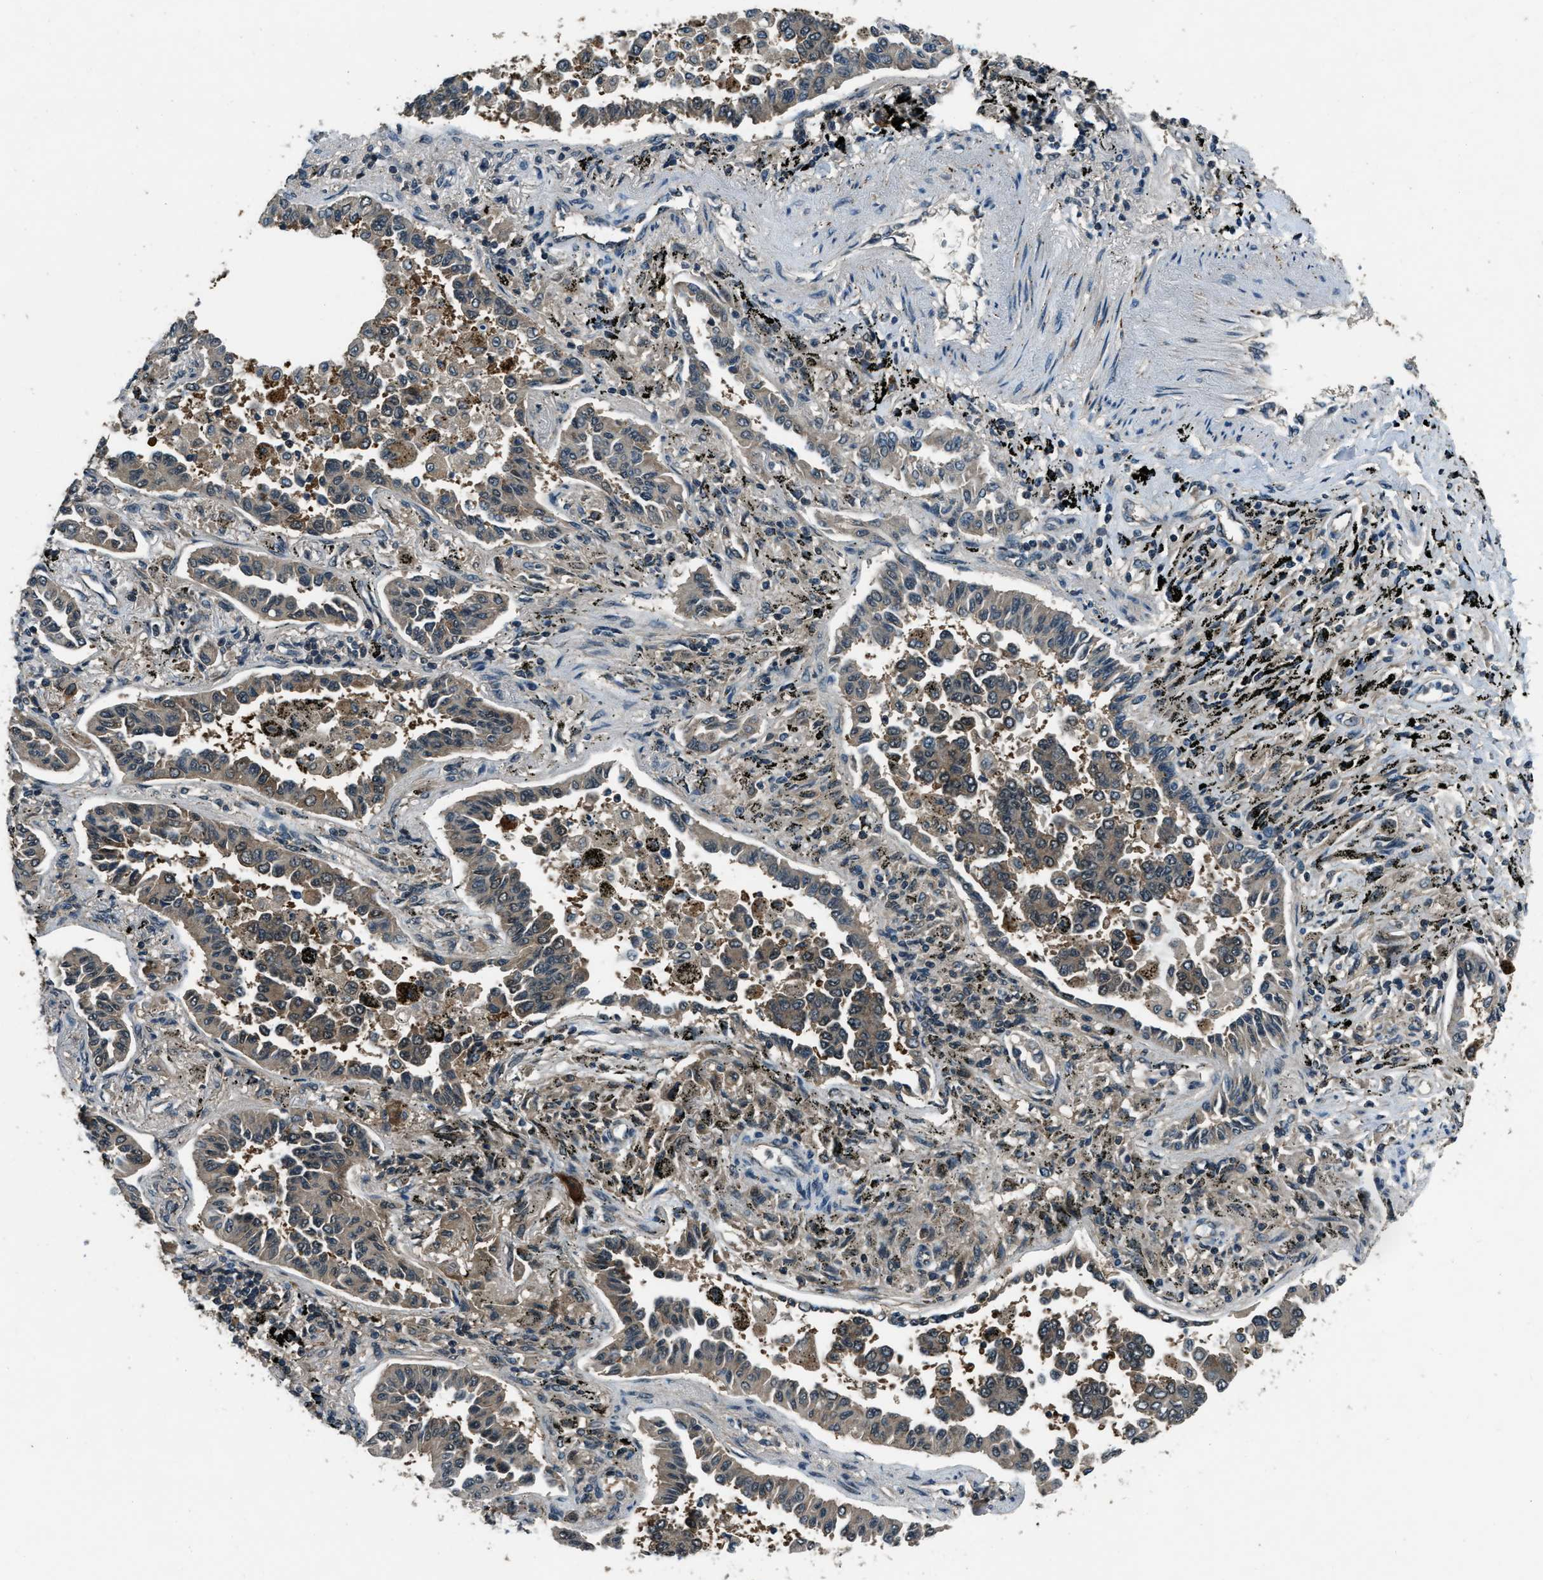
{"staining": {"intensity": "moderate", "quantity": ">75%", "location": "cytoplasmic/membranous"}, "tissue": "lung cancer", "cell_type": "Tumor cells", "image_type": "cancer", "snomed": [{"axis": "morphology", "description": "Normal tissue, NOS"}, {"axis": "morphology", "description": "Adenocarcinoma, NOS"}, {"axis": "topography", "description": "Lung"}], "caption": "Protein analysis of lung cancer tissue shows moderate cytoplasmic/membranous expression in about >75% of tumor cells.", "gene": "NUDCD3", "patient": {"sex": "male", "age": 59}}